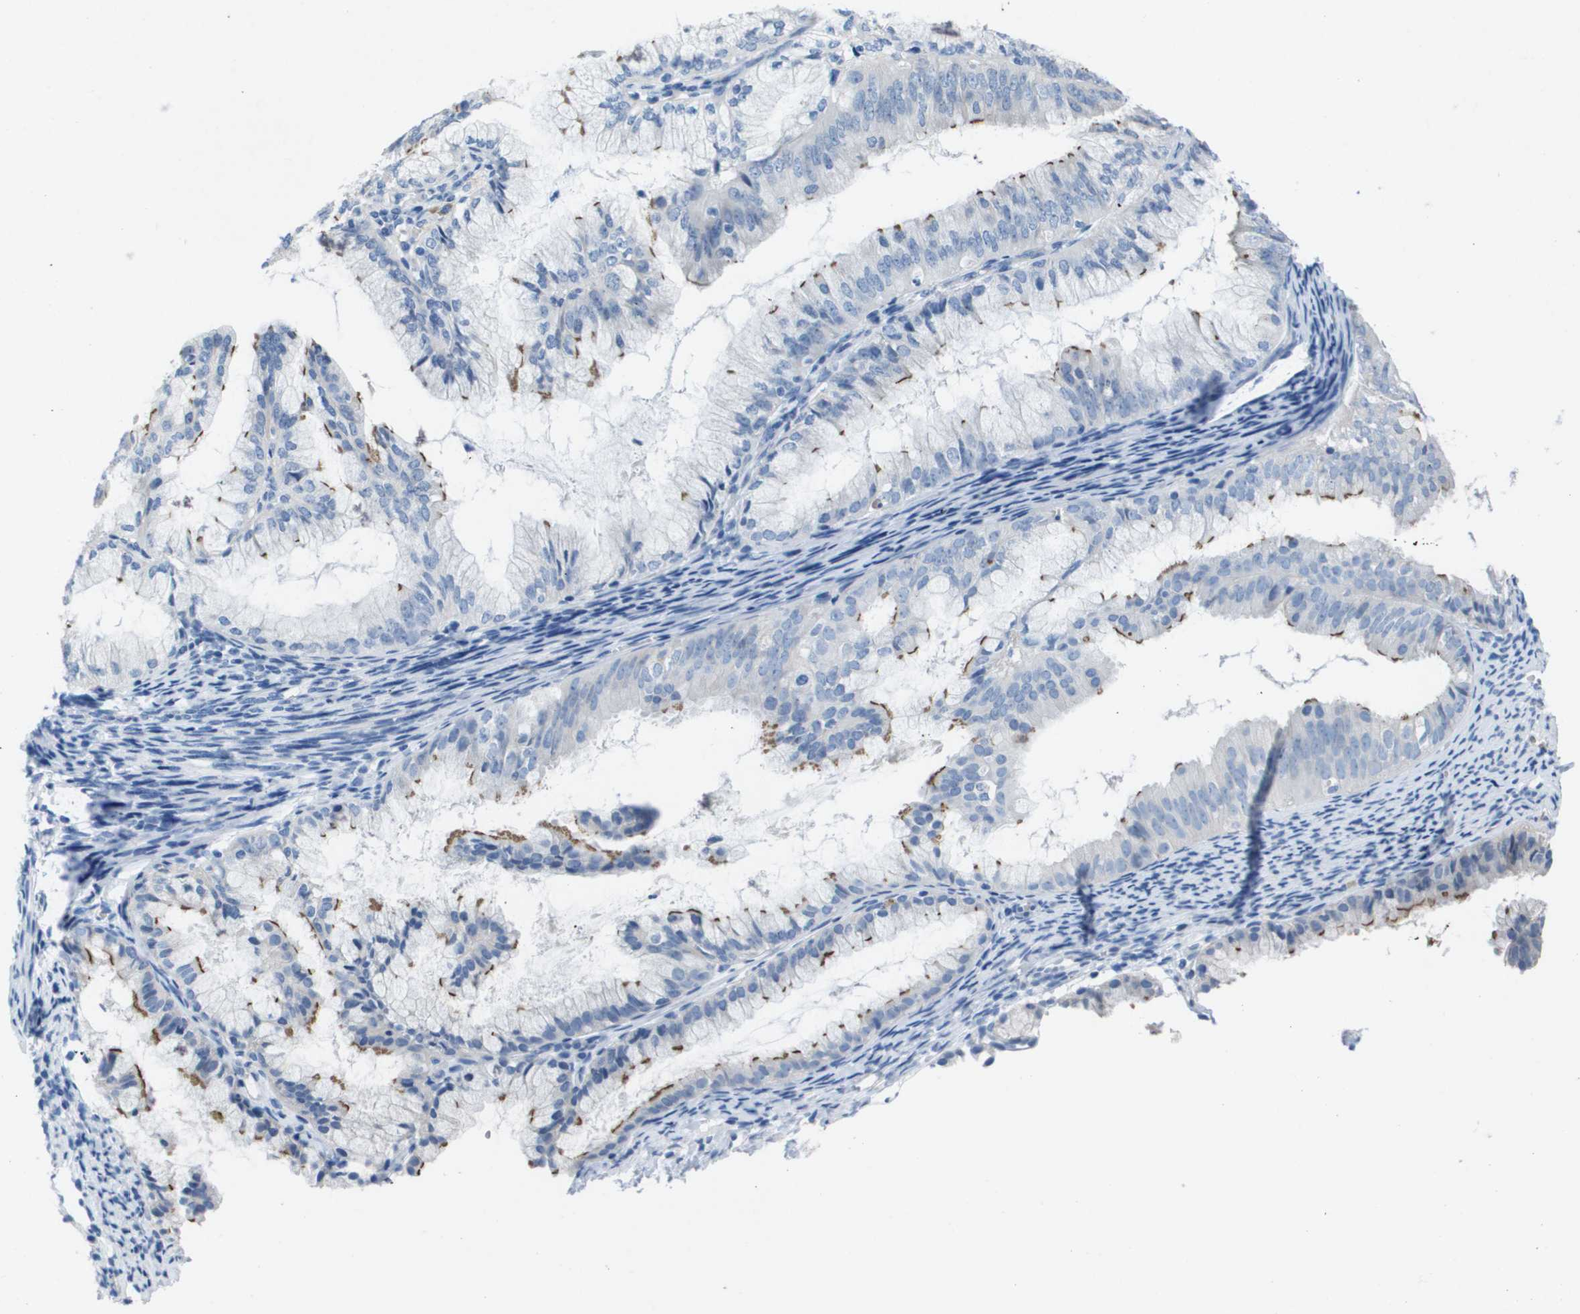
{"staining": {"intensity": "negative", "quantity": "none", "location": "none"}, "tissue": "endometrial cancer", "cell_type": "Tumor cells", "image_type": "cancer", "snomed": [{"axis": "morphology", "description": "Adenocarcinoma, NOS"}, {"axis": "topography", "description": "Endometrium"}], "caption": "This is an IHC micrograph of endometrial adenocarcinoma. There is no expression in tumor cells.", "gene": "NCS1", "patient": {"sex": "female", "age": 63}}